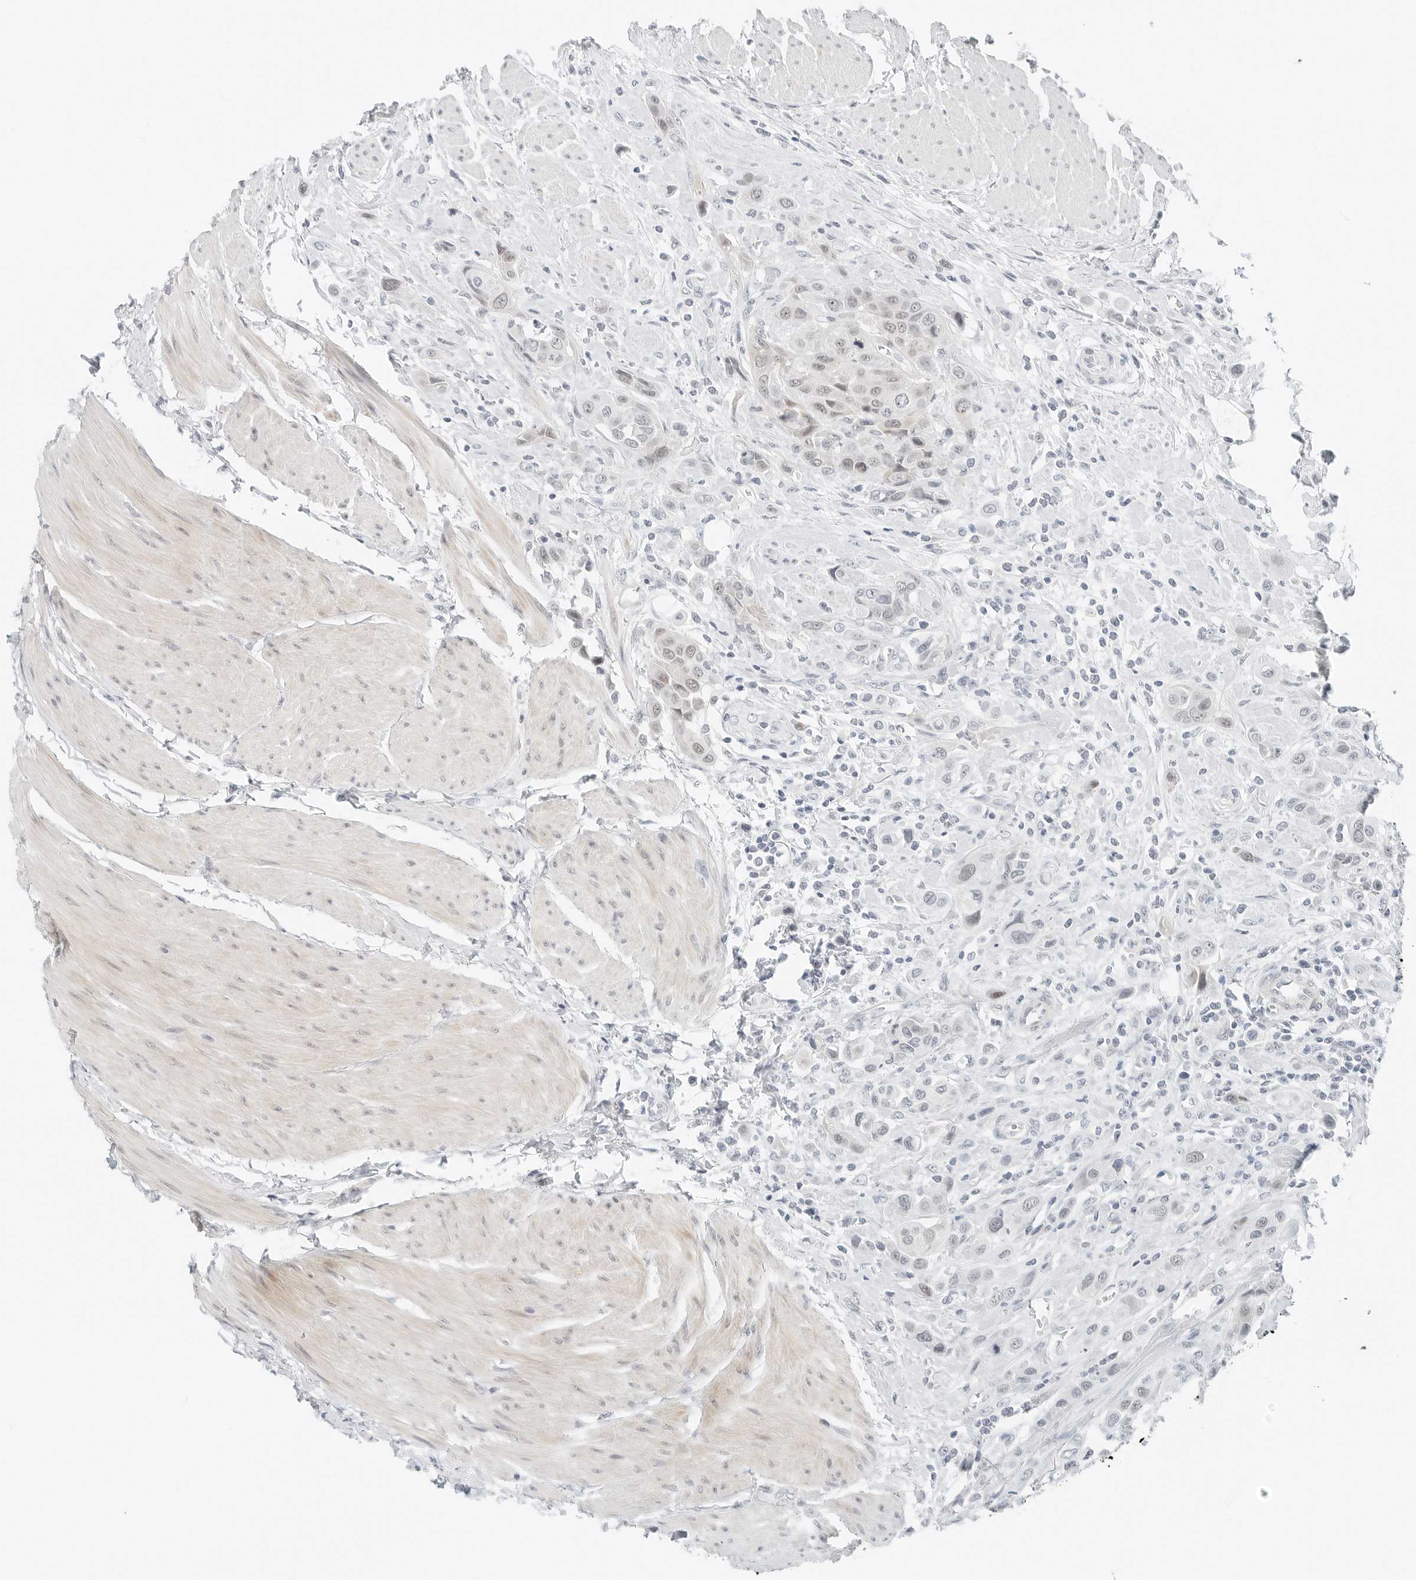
{"staining": {"intensity": "weak", "quantity": "<25%", "location": "nuclear"}, "tissue": "urothelial cancer", "cell_type": "Tumor cells", "image_type": "cancer", "snomed": [{"axis": "morphology", "description": "Urothelial carcinoma, High grade"}, {"axis": "topography", "description": "Urinary bladder"}], "caption": "The photomicrograph reveals no staining of tumor cells in urothelial cancer.", "gene": "CCSAP", "patient": {"sex": "male", "age": 50}}